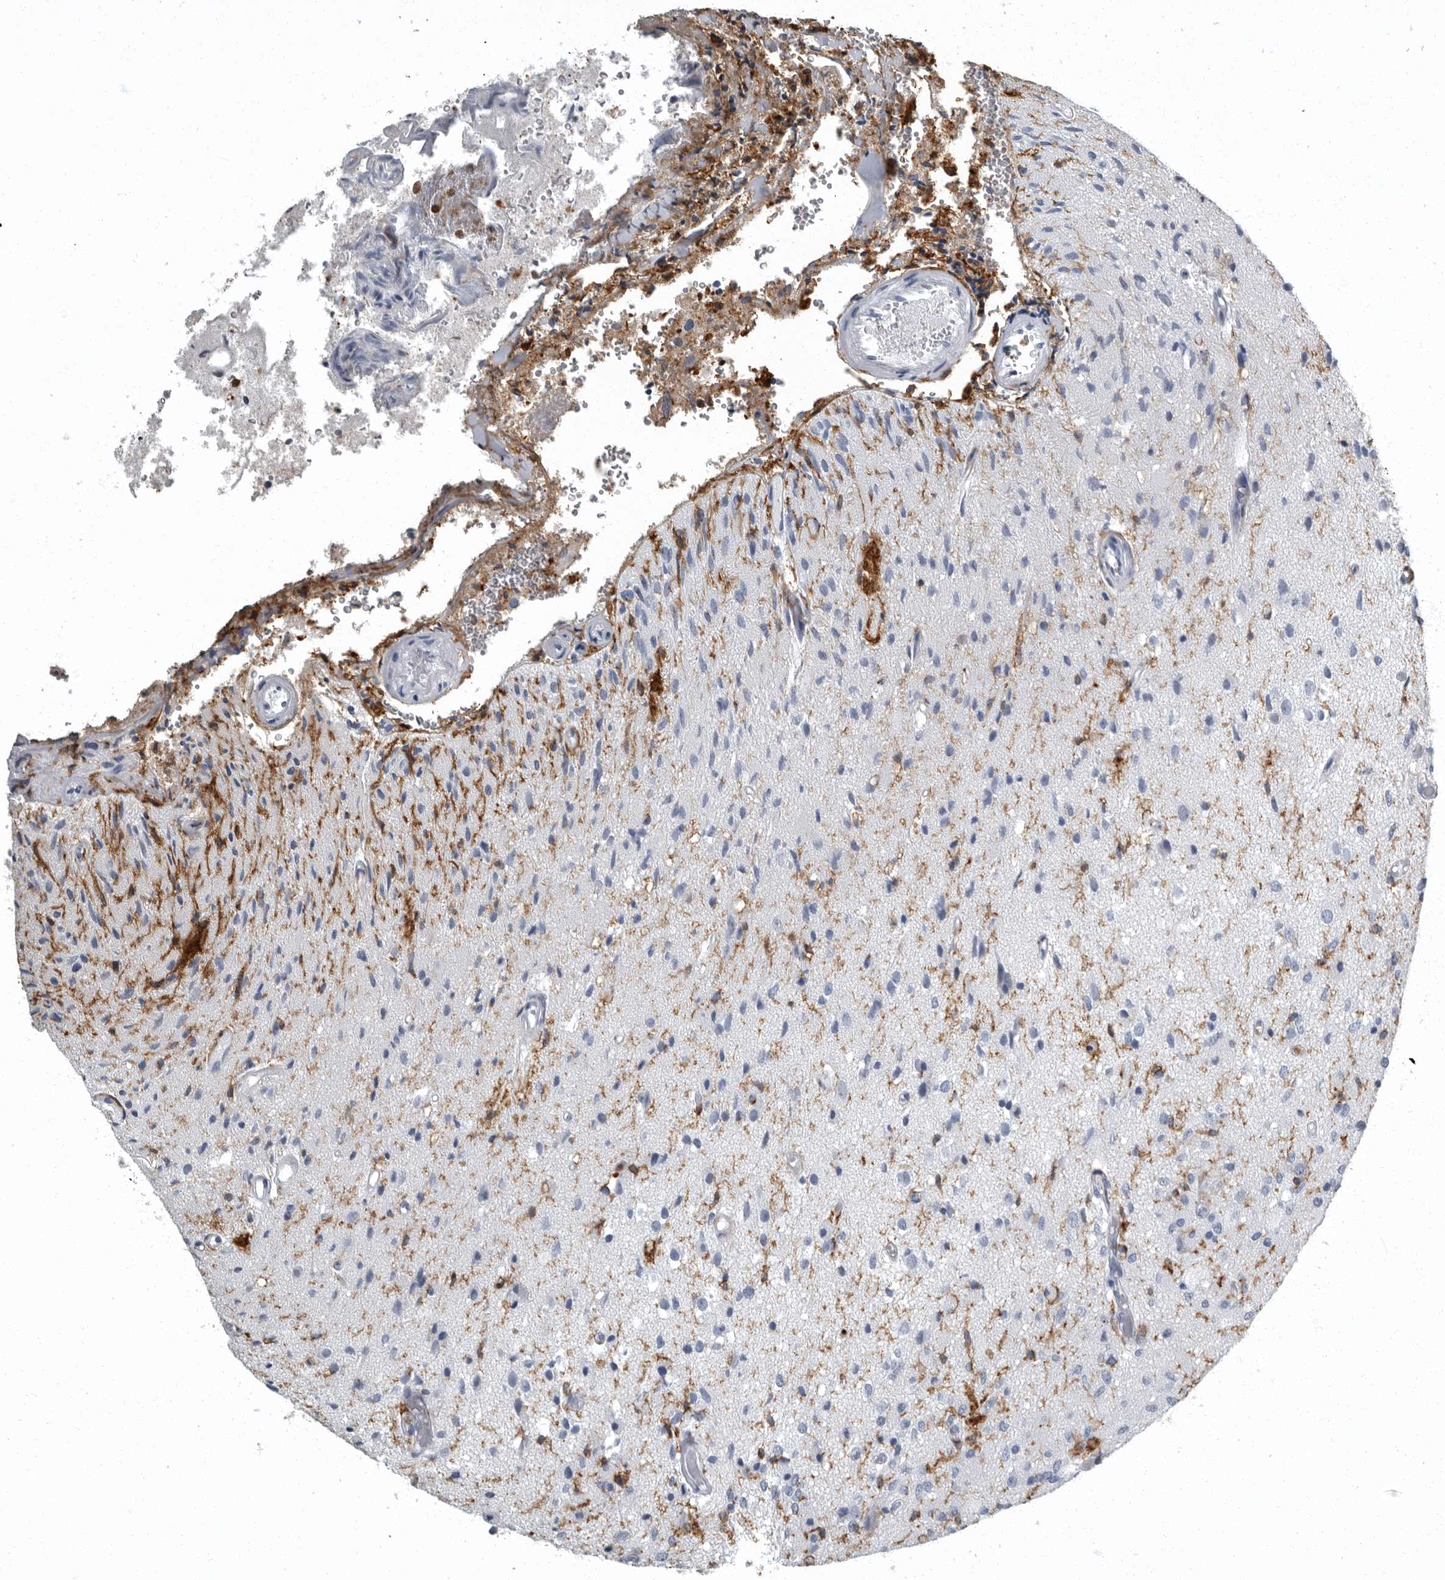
{"staining": {"intensity": "negative", "quantity": "none", "location": "none"}, "tissue": "glioma", "cell_type": "Tumor cells", "image_type": "cancer", "snomed": [{"axis": "morphology", "description": "Normal tissue, NOS"}, {"axis": "morphology", "description": "Glioma, malignant, High grade"}, {"axis": "topography", "description": "Cerebral cortex"}], "caption": "Immunohistochemistry (IHC) of human malignant high-grade glioma reveals no positivity in tumor cells. (DAB immunohistochemistry visualized using brightfield microscopy, high magnification).", "gene": "FCER1G", "patient": {"sex": "male", "age": 77}}